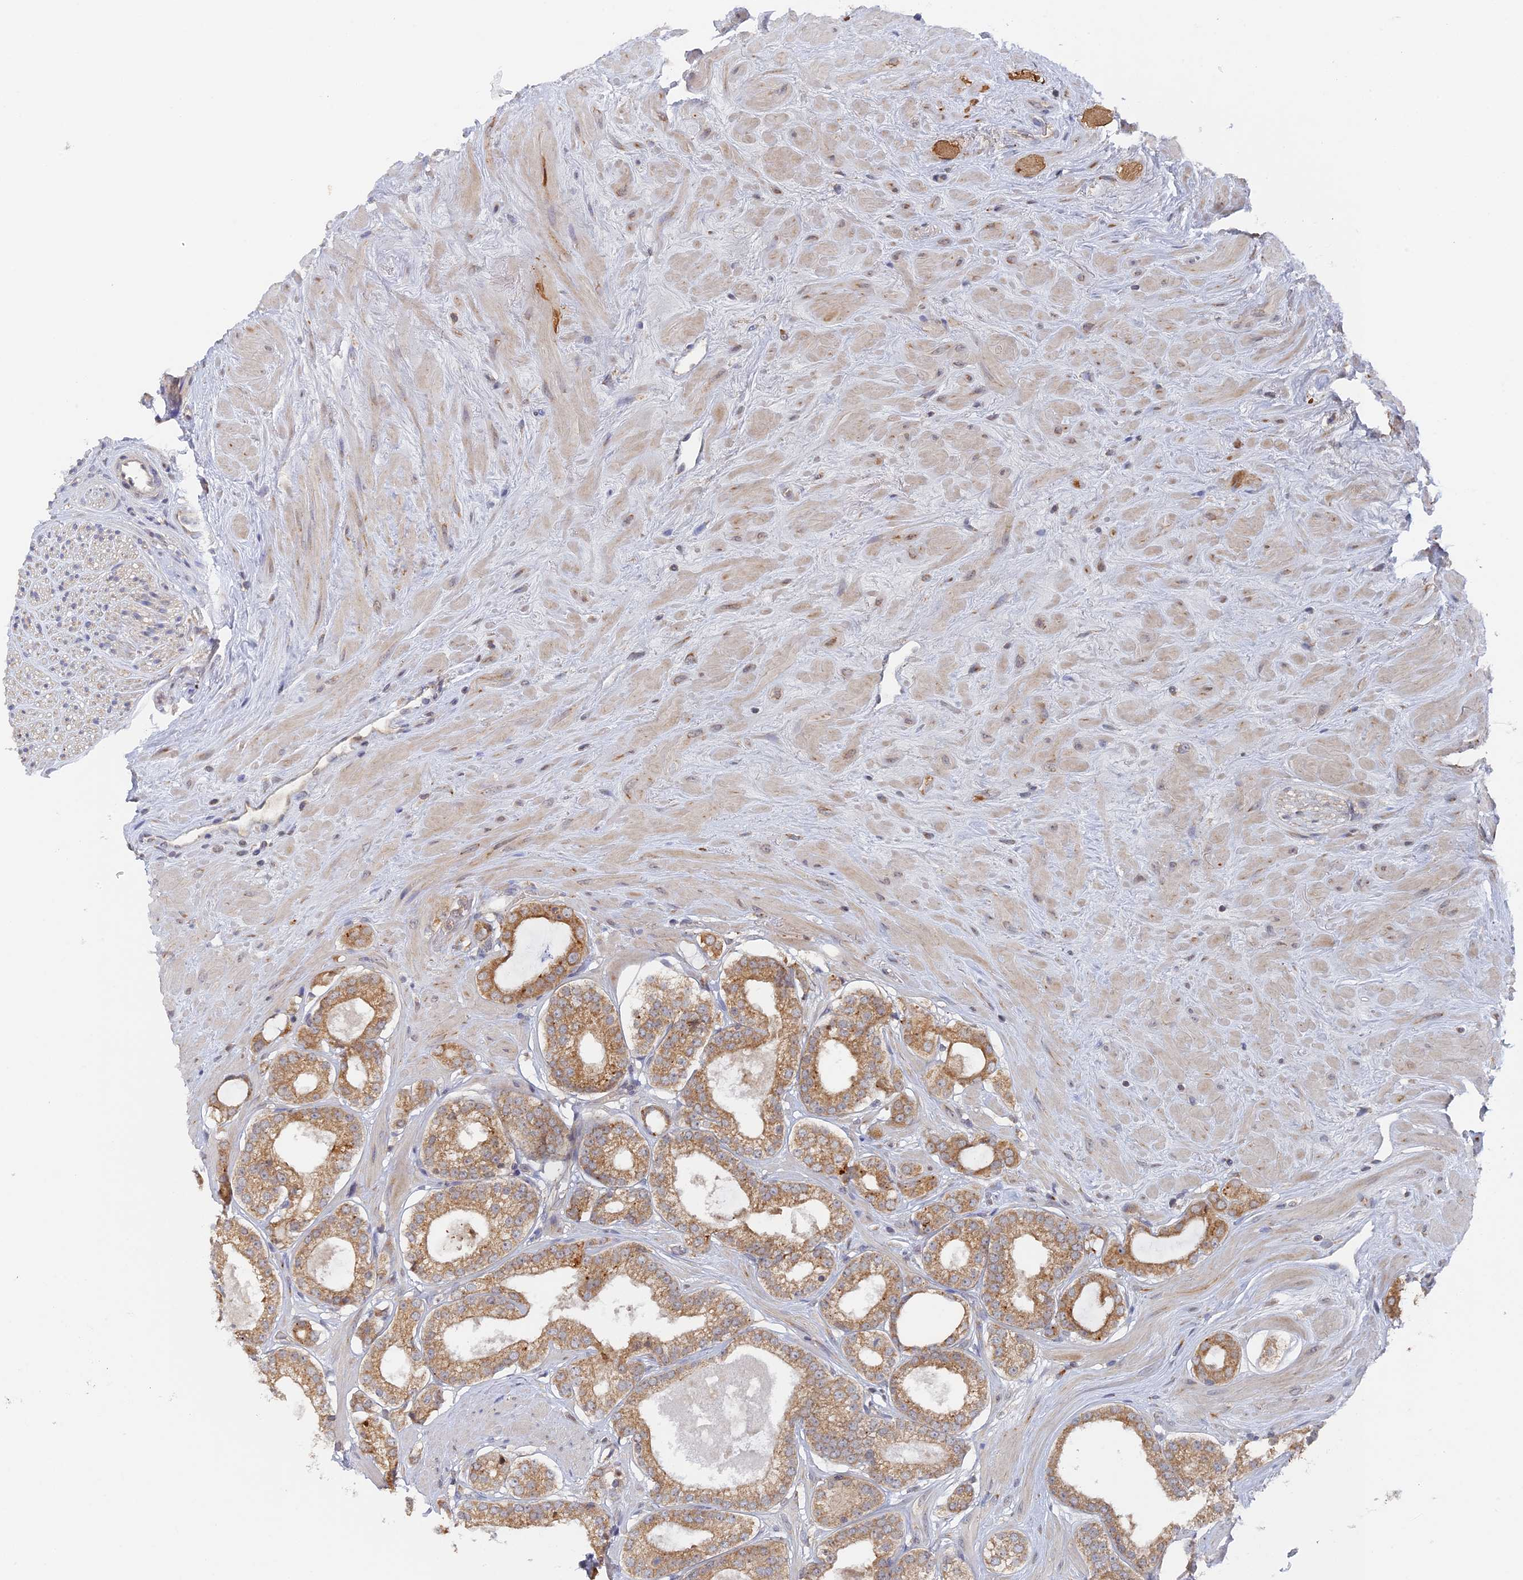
{"staining": {"intensity": "moderate", "quantity": ">75%", "location": "cytoplasmic/membranous"}, "tissue": "prostate cancer", "cell_type": "Tumor cells", "image_type": "cancer", "snomed": [{"axis": "morphology", "description": "Adenocarcinoma, High grade"}, {"axis": "topography", "description": "Prostate"}], "caption": "Prostate cancer tissue demonstrates moderate cytoplasmic/membranous positivity in about >75% of tumor cells Using DAB (brown) and hematoxylin (blue) stains, captured at high magnification using brightfield microscopy.", "gene": "MIGA2", "patient": {"sex": "male", "age": 65}}